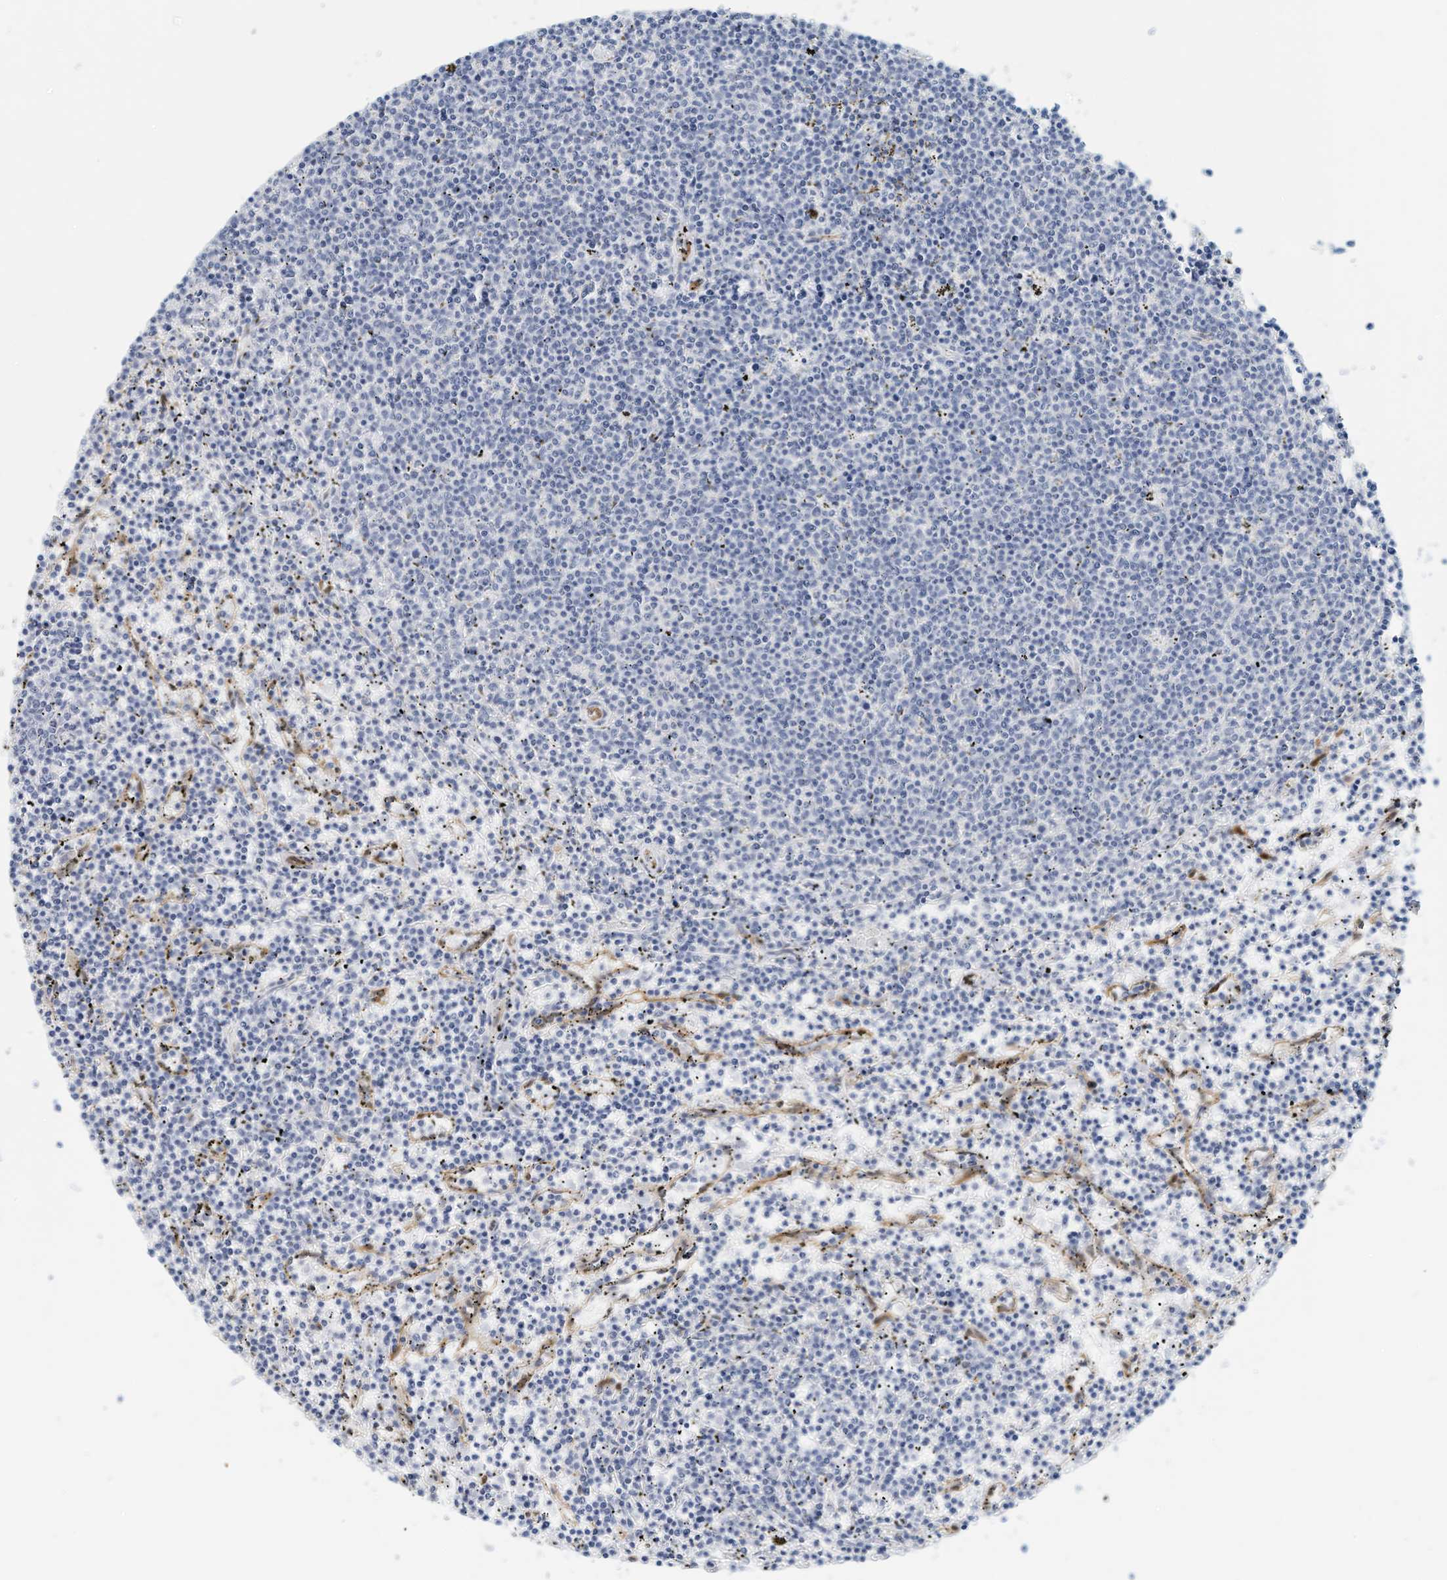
{"staining": {"intensity": "negative", "quantity": "none", "location": "none"}, "tissue": "lymphoma", "cell_type": "Tumor cells", "image_type": "cancer", "snomed": [{"axis": "morphology", "description": "Malignant lymphoma, non-Hodgkin's type, Low grade"}, {"axis": "topography", "description": "Spleen"}], "caption": "The photomicrograph shows no staining of tumor cells in lymphoma. (Brightfield microscopy of DAB (3,3'-diaminobenzidine) immunohistochemistry at high magnification).", "gene": "ARHGAP28", "patient": {"sex": "female", "age": 50}}